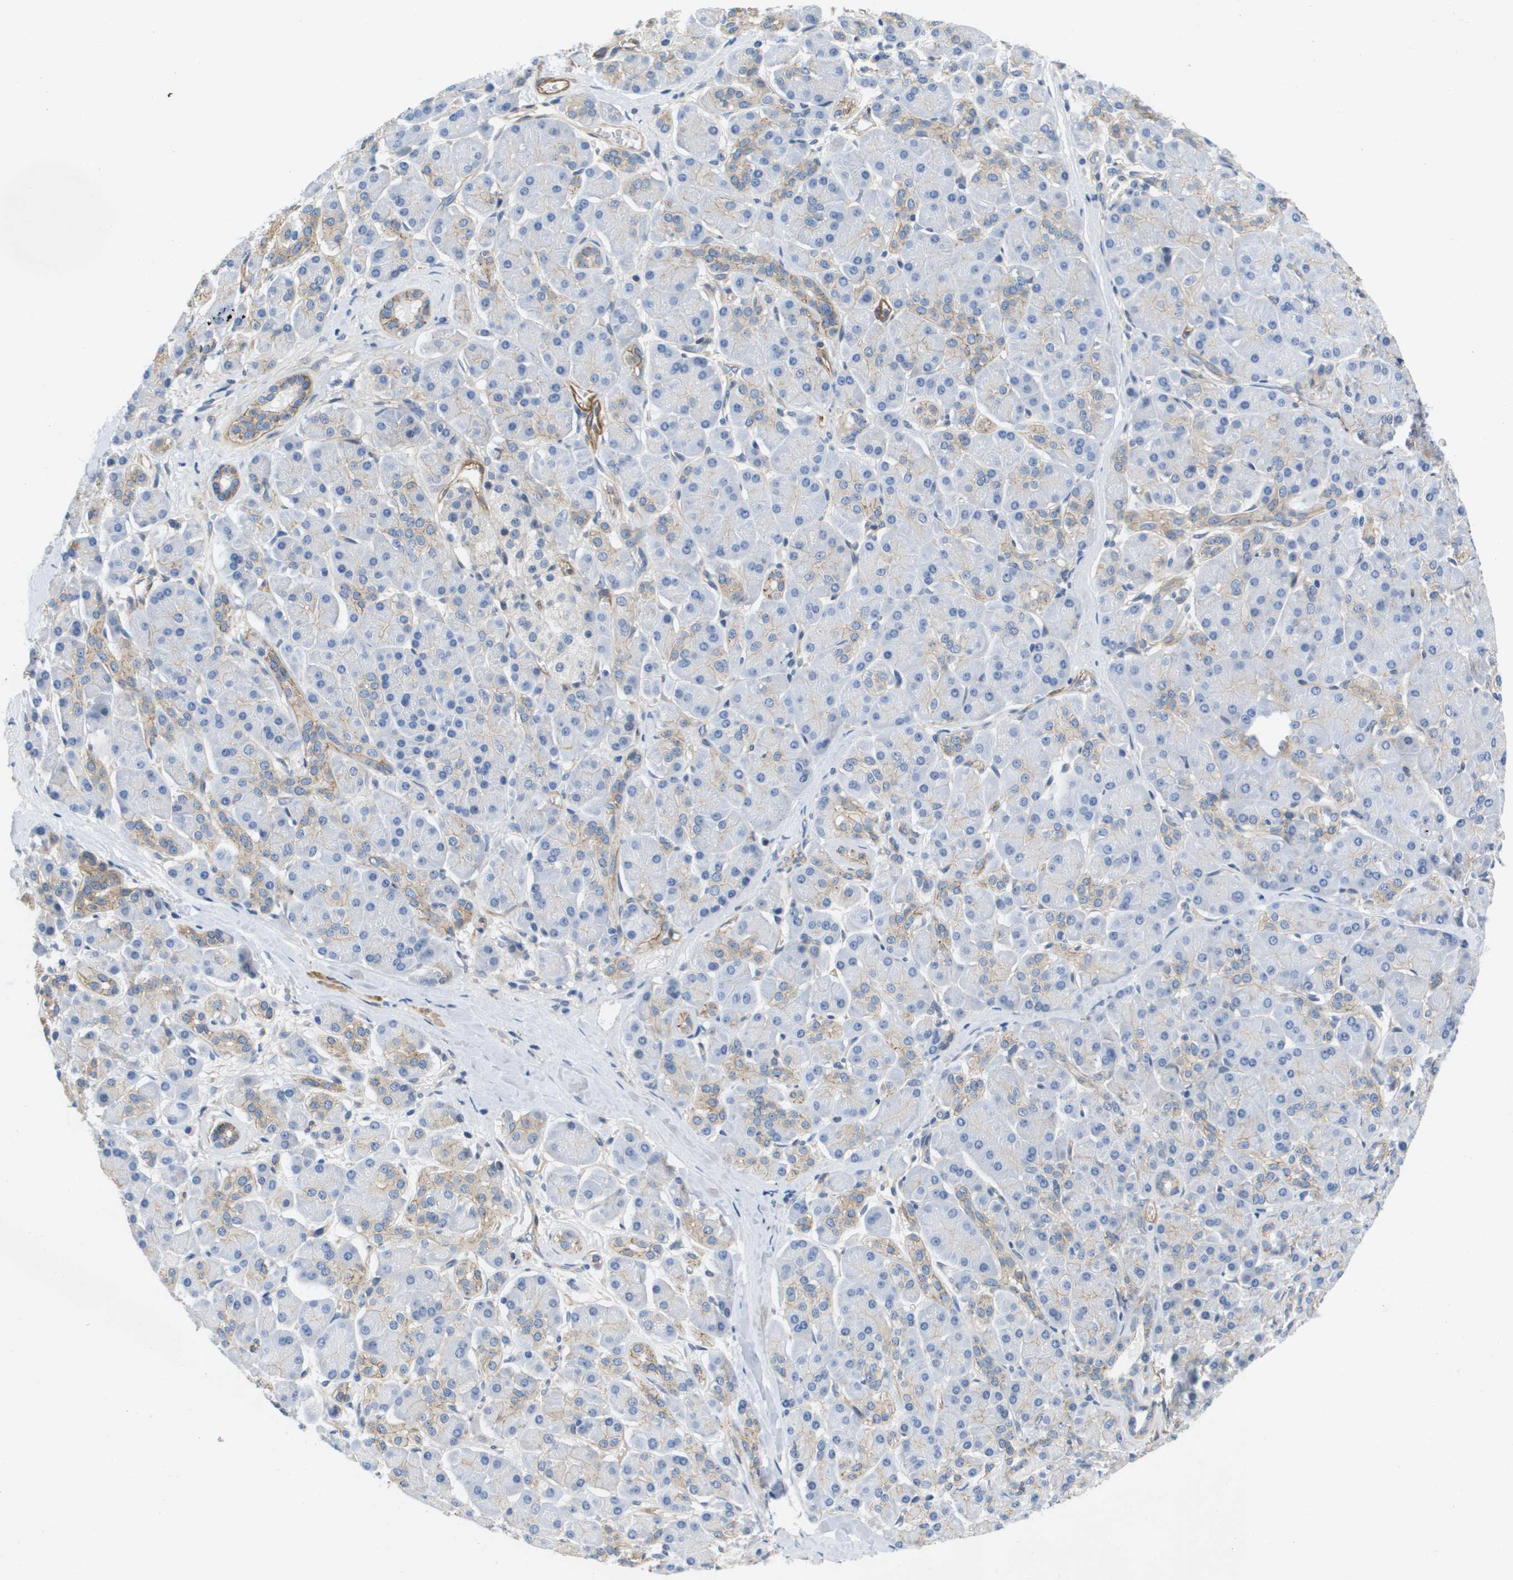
{"staining": {"intensity": "weak", "quantity": "<25%", "location": "cytoplasmic/membranous"}, "tissue": "pancreatic cancer", "cell_type": "Tumor cells", "image_type": "cancer", "snomed": [{"axis": "morphology", "description": "Adenocarcinoma, NOS"}, {"axis": "topography", "description": "Pancreas"}], "caption": "High power microscopy micrograph of an immunohistochemistry (IHC) image of pancreatic cancer (adenocarcinoma), revealing no significant expression in tumor cells.", "gene": "LPP", "patient": {"sex": "male", "age": 55}}